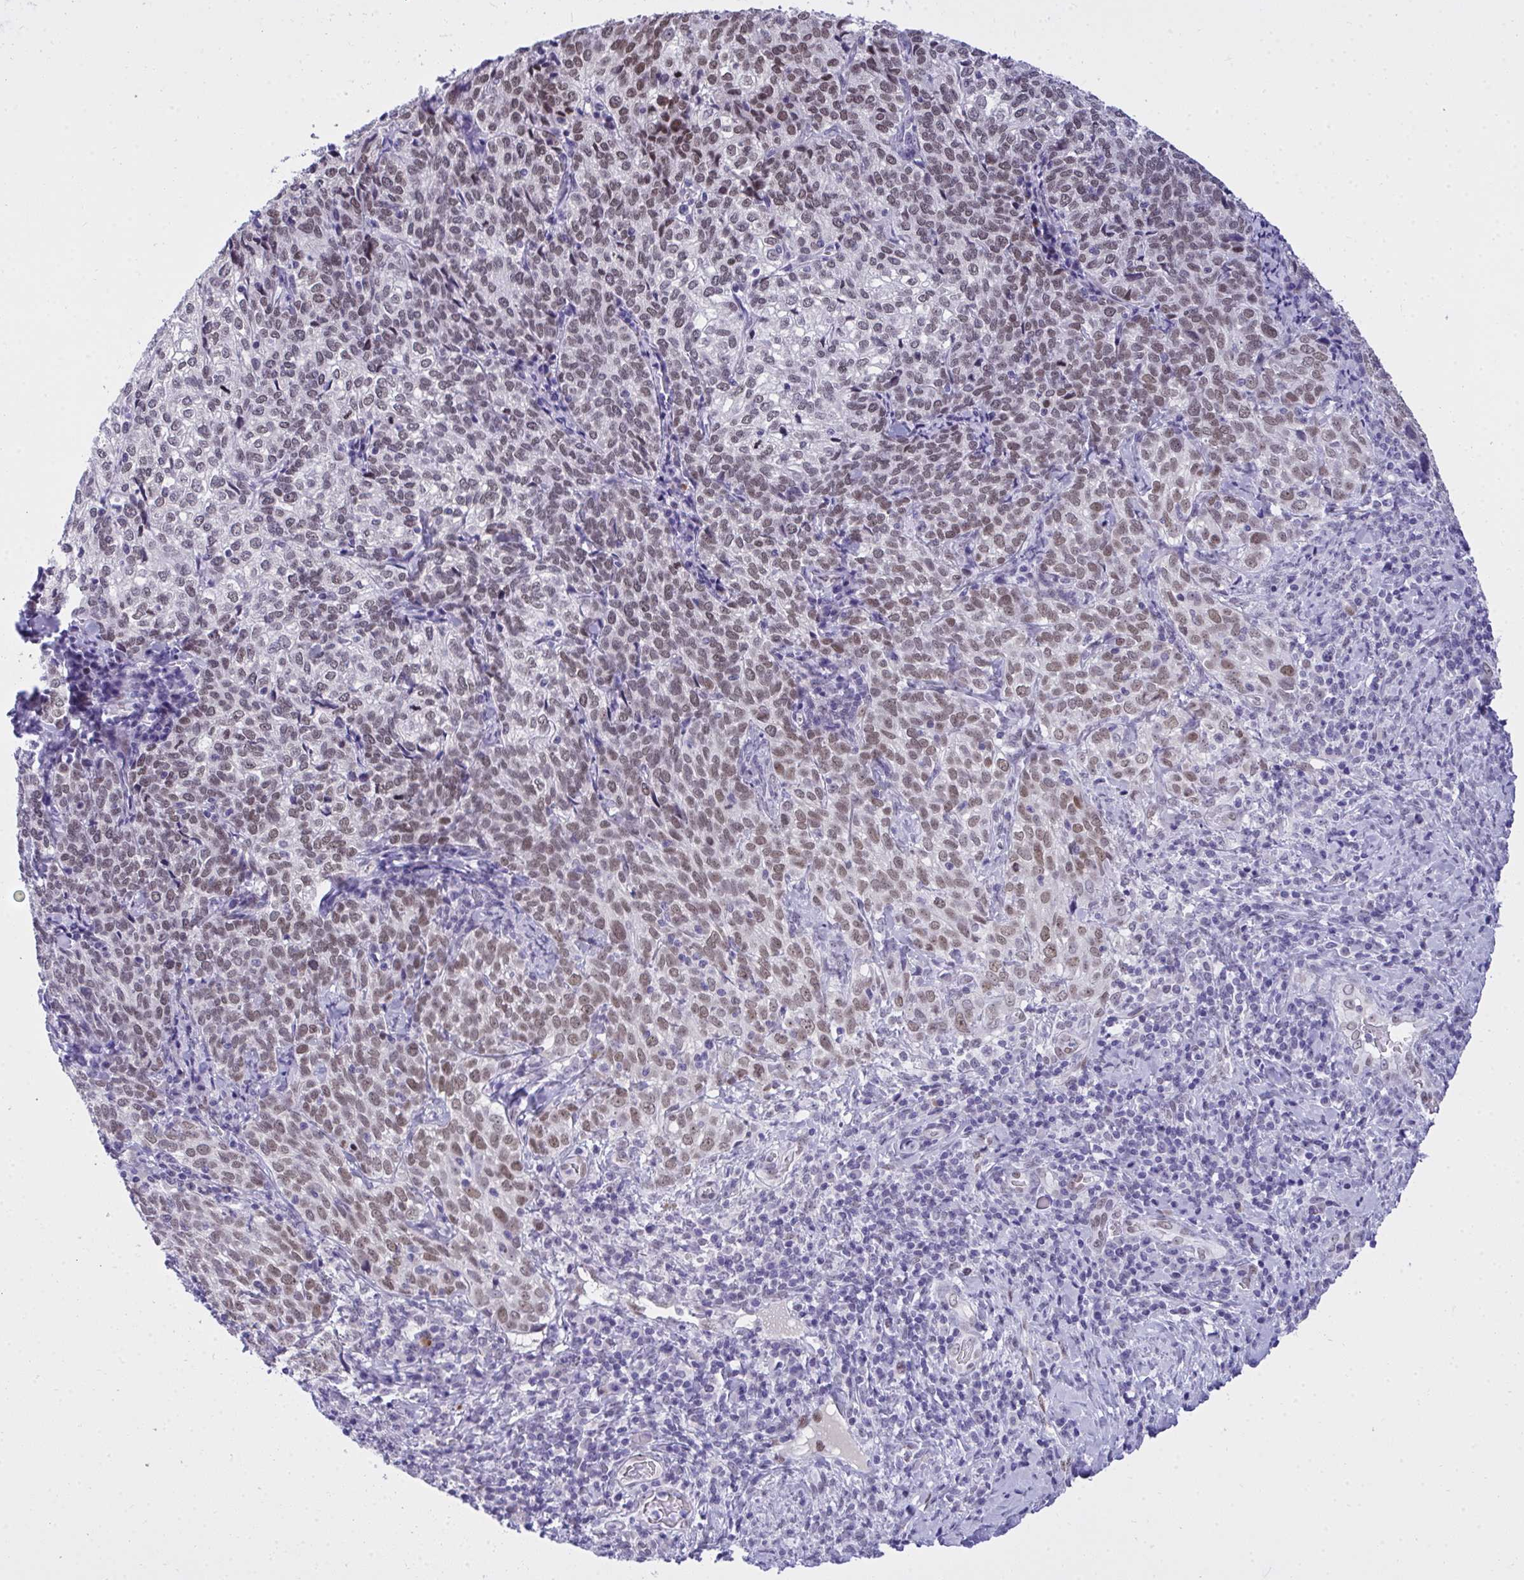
{"staining": {"intensity": "weak", "quantity": "25%-75%", "location": "nuclear"}, "tissue": "cervical cancer", "cell_type": "Tumor cells", "image_type": "cancer", "snomed": [{"axis": "morphology", "description": "Normal tissue, NOS"}, {"axis": "morphology", "description": "Squamous cell carcinoma, NOS"}, {"axis": "topography", "description": "Vagina"}, {"axis": "topography", "description": "Cervix"}], "caption": "Protein expression analysis of human squamous cell carcinoma (cervical) reveals weak nuclear expression in approximately 25%-75% of tumor cells.", "gene": "TEAD4", "patient": {"sex": "female", "age": 45}}